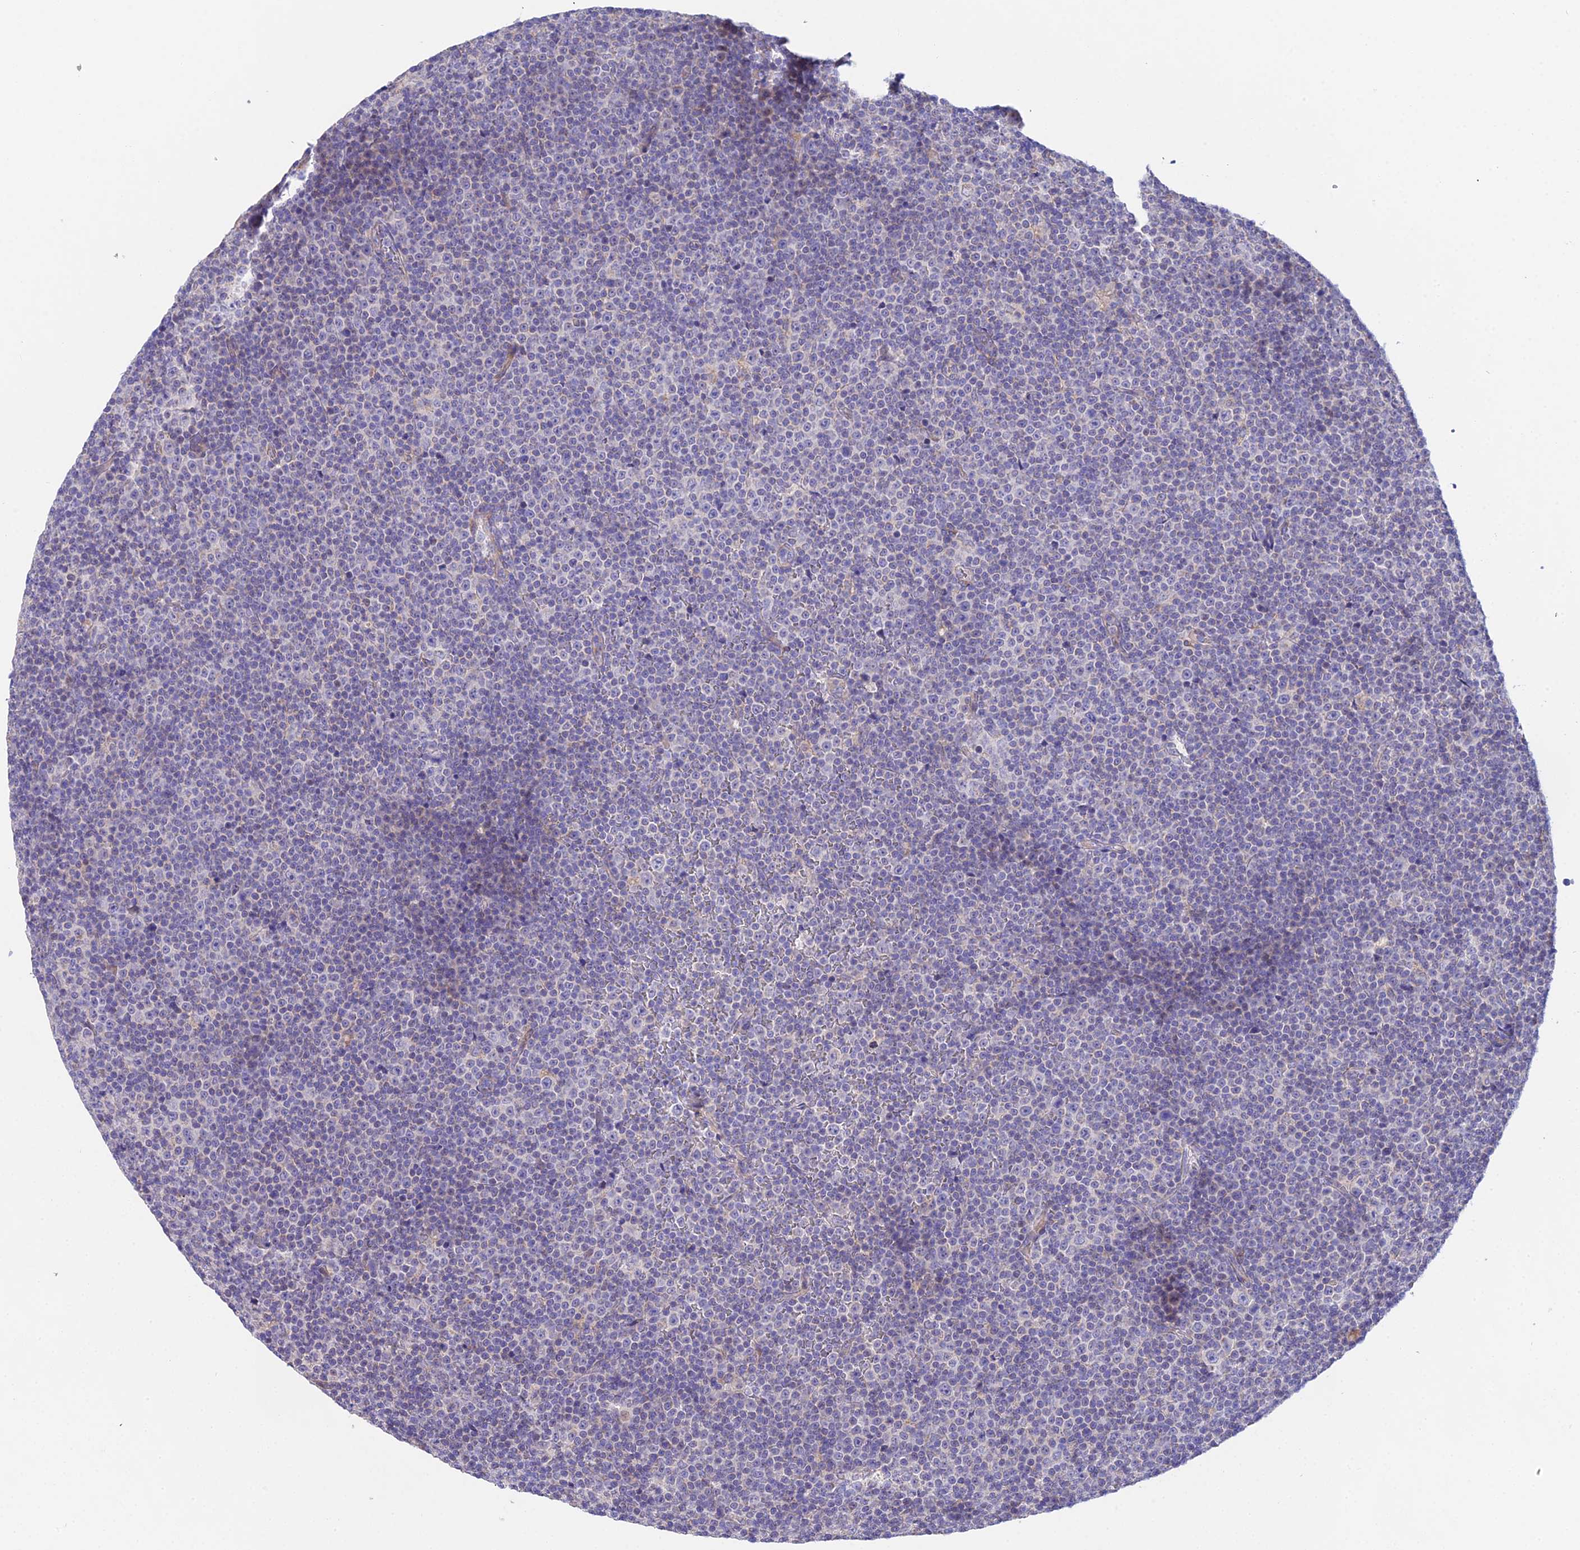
{"staining": {"intensity": "negative", "quantity": "none", "location": "none"}, "tissue": "lymphoma", "cell_type": "Tumor cells", "image_type": "cancer", "snomed": [{"axis": "morphology", "description": "Malignant lymphoma, non-Hodgkin's type, Low grade"}, {"axis": "topography", "description": "Lymph node"}], "caption": "DAB immunohistochemical staining of malignant lymphoma, non-Hodgkin's type (low-grade) displays no significant staining in tumor cells. (Stains: DAB immunohistochemistry with hematoxylin counter stain, Microscopy: brightfield microscopy at high magnification).", "gene": "PPP2R2C", "patient": {"sex": "female", "age": 67}}